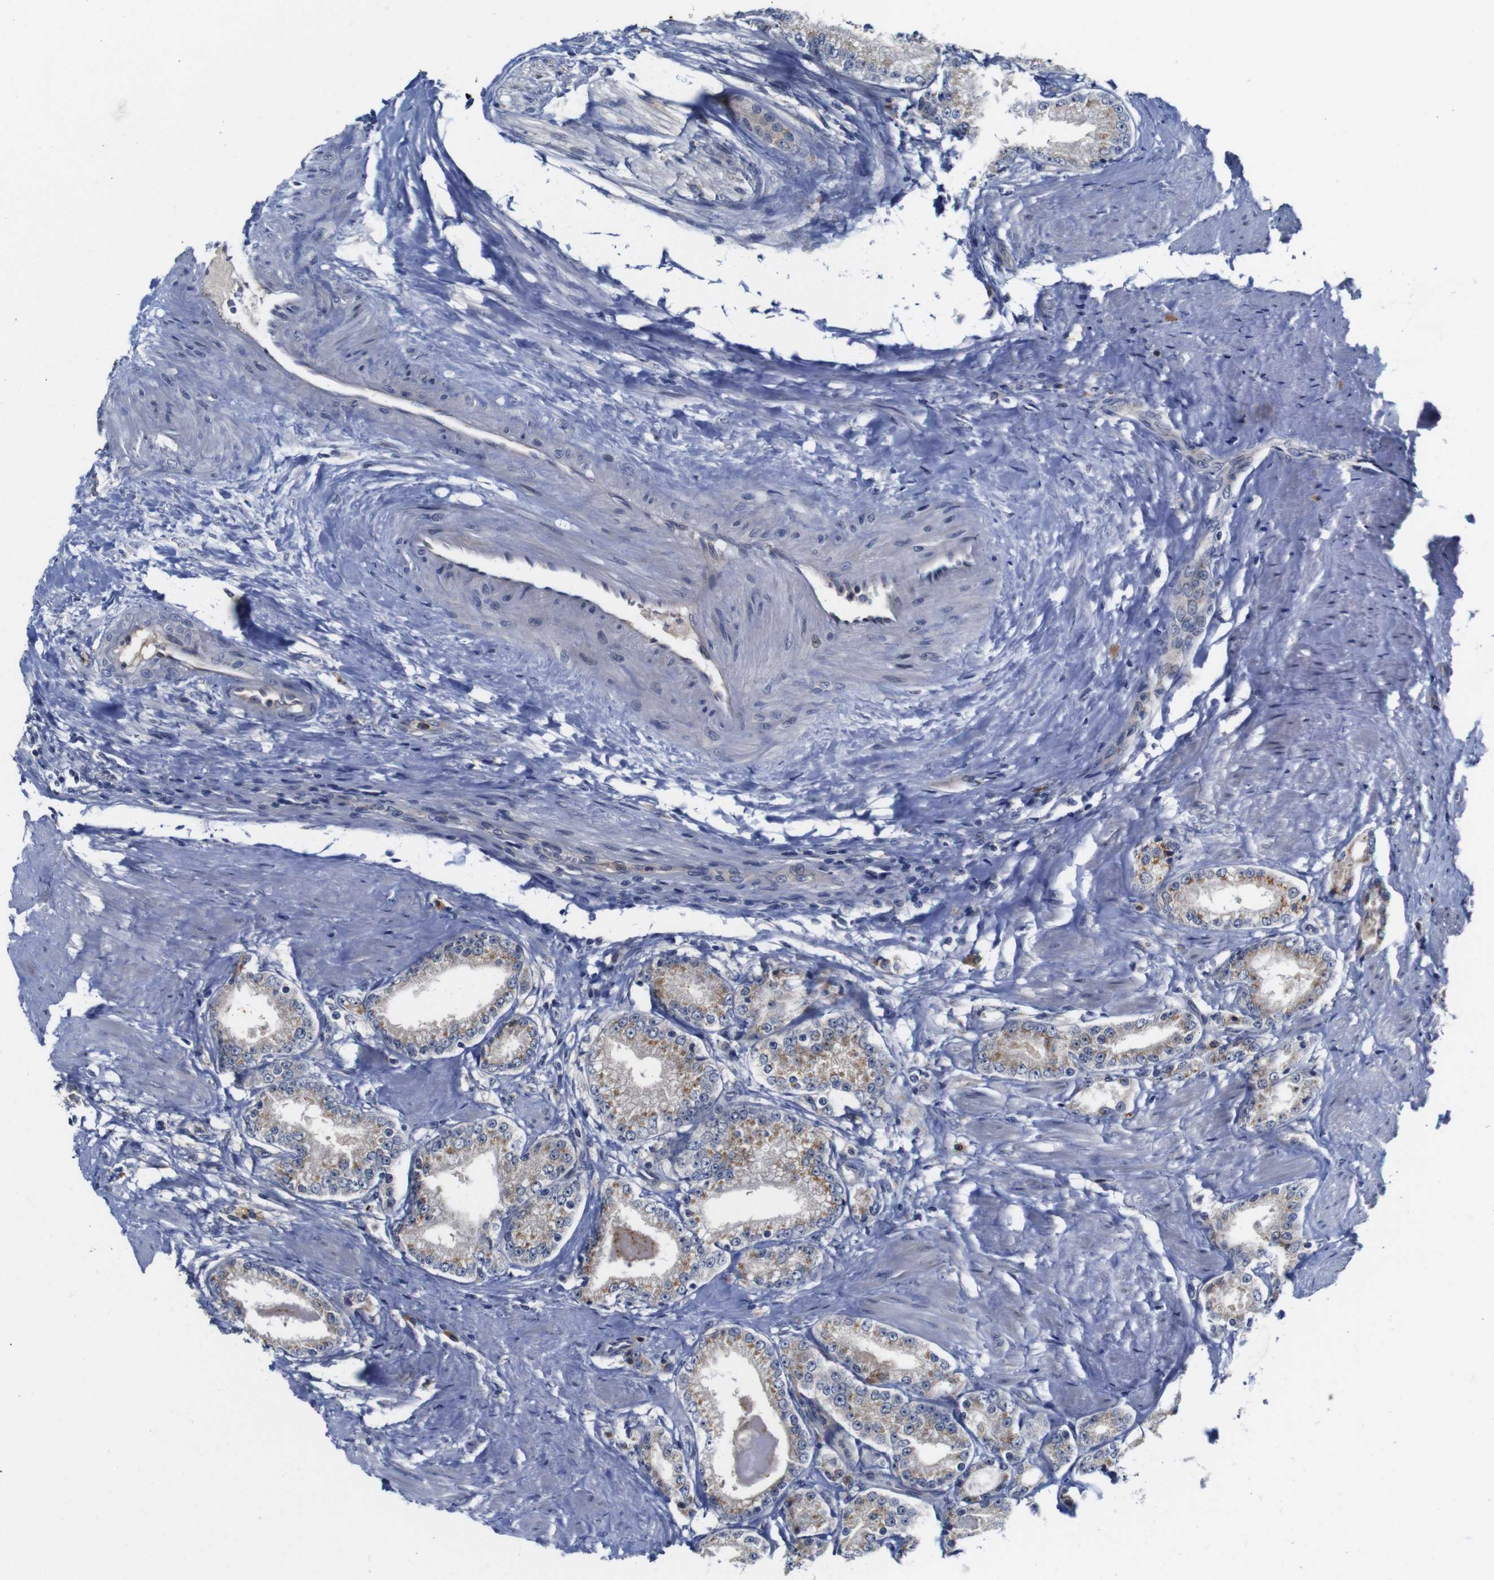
{"staining": {"intensity": "moderate", "quantity": ">75%", "location": "cytoplasmic/membranous"}, "tissue": "prostate cancer", "cell_type": "Tumor cells", "image_type": "cancer", "snomed": [{"axis": "morphology", "description": "Adenocarcinoma, Low grade"}, {"axis": "topography", "description": "Prostate"}], "caption": "Human prostate cancer (adenocarcinoma (low-grade)) stained for a protein (brown) exhibits moderate cytoplasmic/membranous positive positivity in approximately >75% of tumor cells.", "gene": "FURIN", "patient": {"sex": "male", "age": 63}}